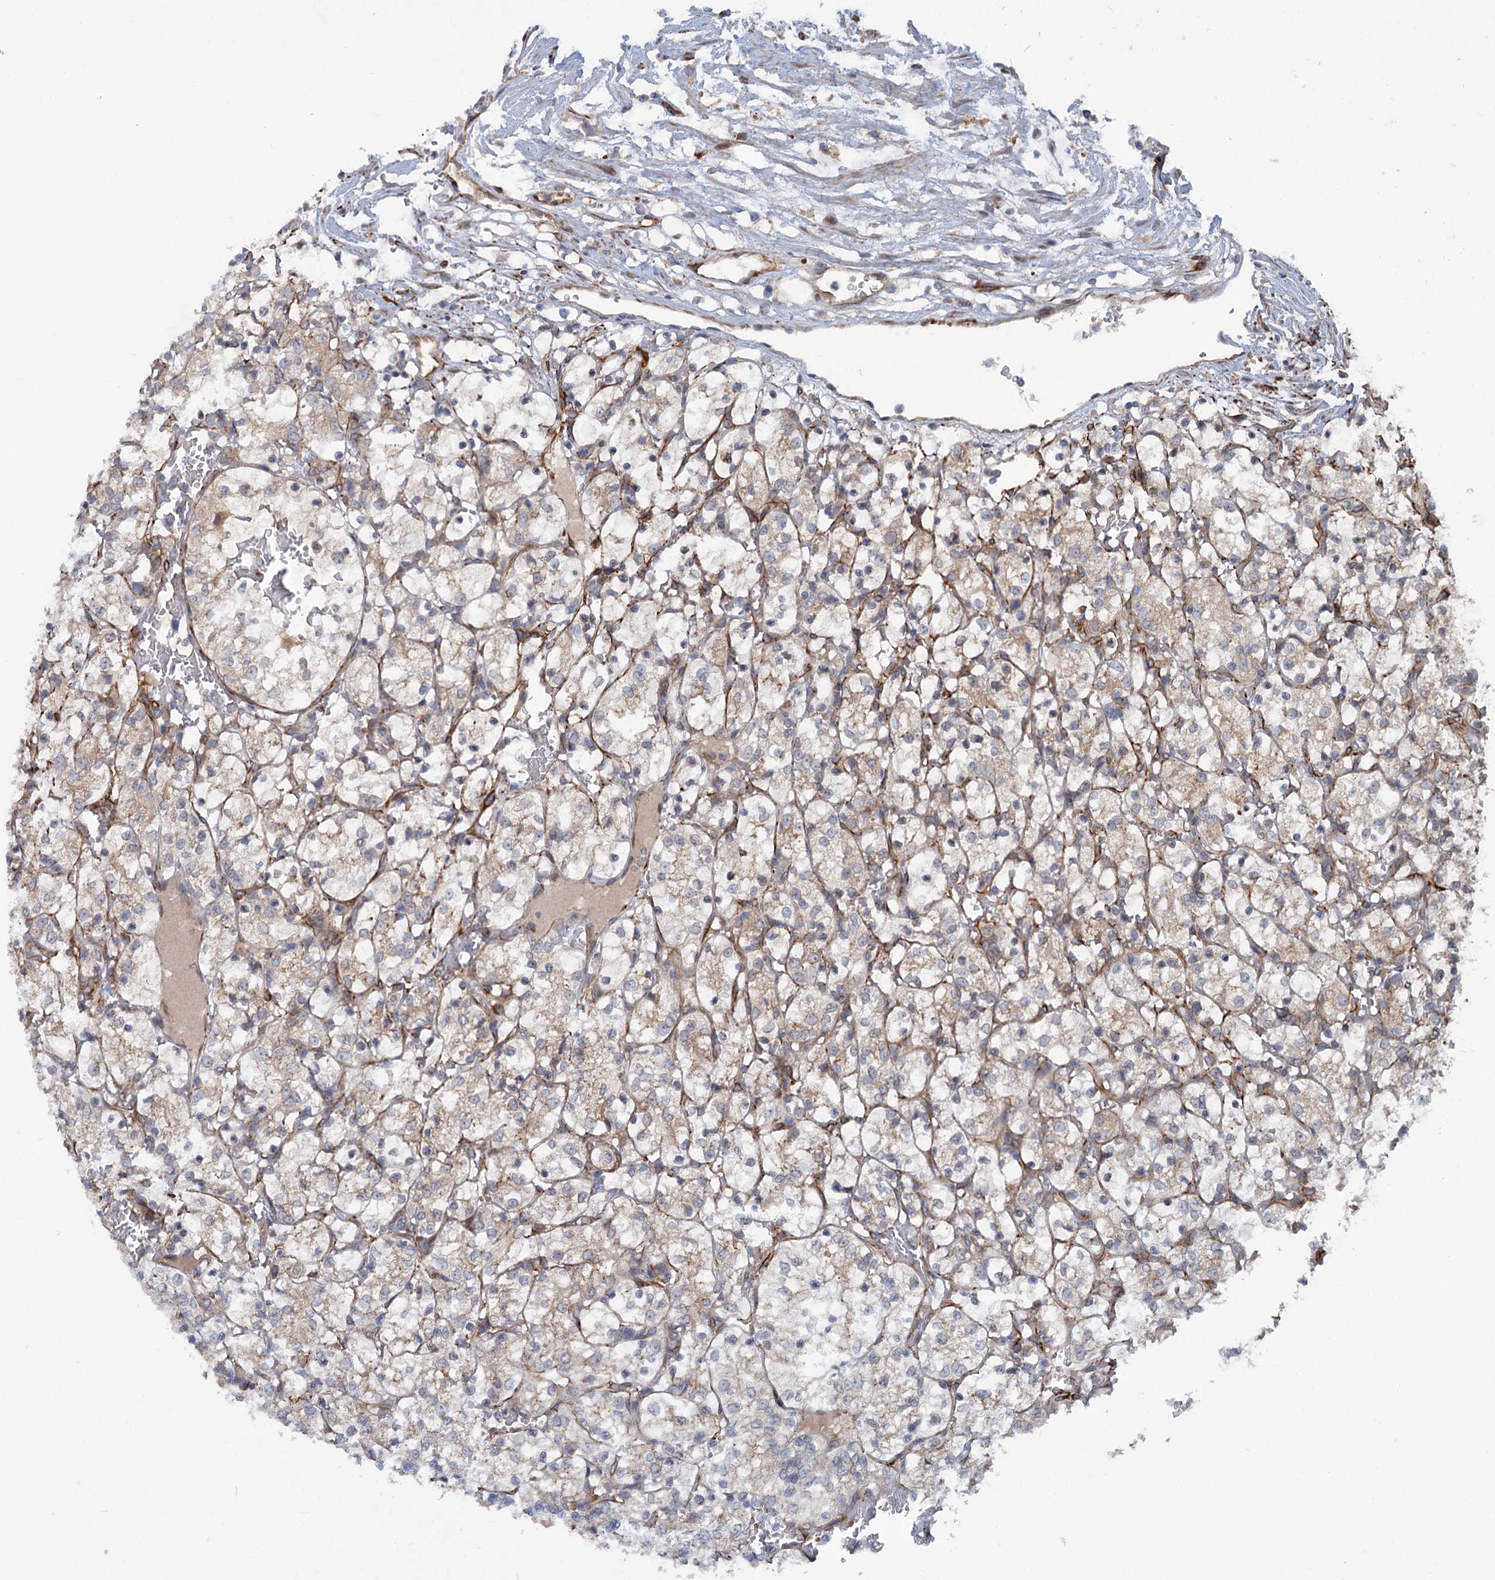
{"staining": {"intensity": "weak", "quantity": "25%-75%", "location": "cytoplasmic/membranous"}, "tissue": "renal cancer", "cell_type": "Tumor cells", "image_type": "cancer", "snomed": [{"axis": "morphology", "description": "Adenocarcinoma, NOS"}, {"axis": "topography", "description": "Kidney"}], "caption": "About 25%-75% of tumor cells in renal cancer reveal weak cytoplasmic/membranous protein expression as visualized by brown immunohistochemical staining.", "gene": "PKN2", "patient": {"sex": "female", "age": 69}}